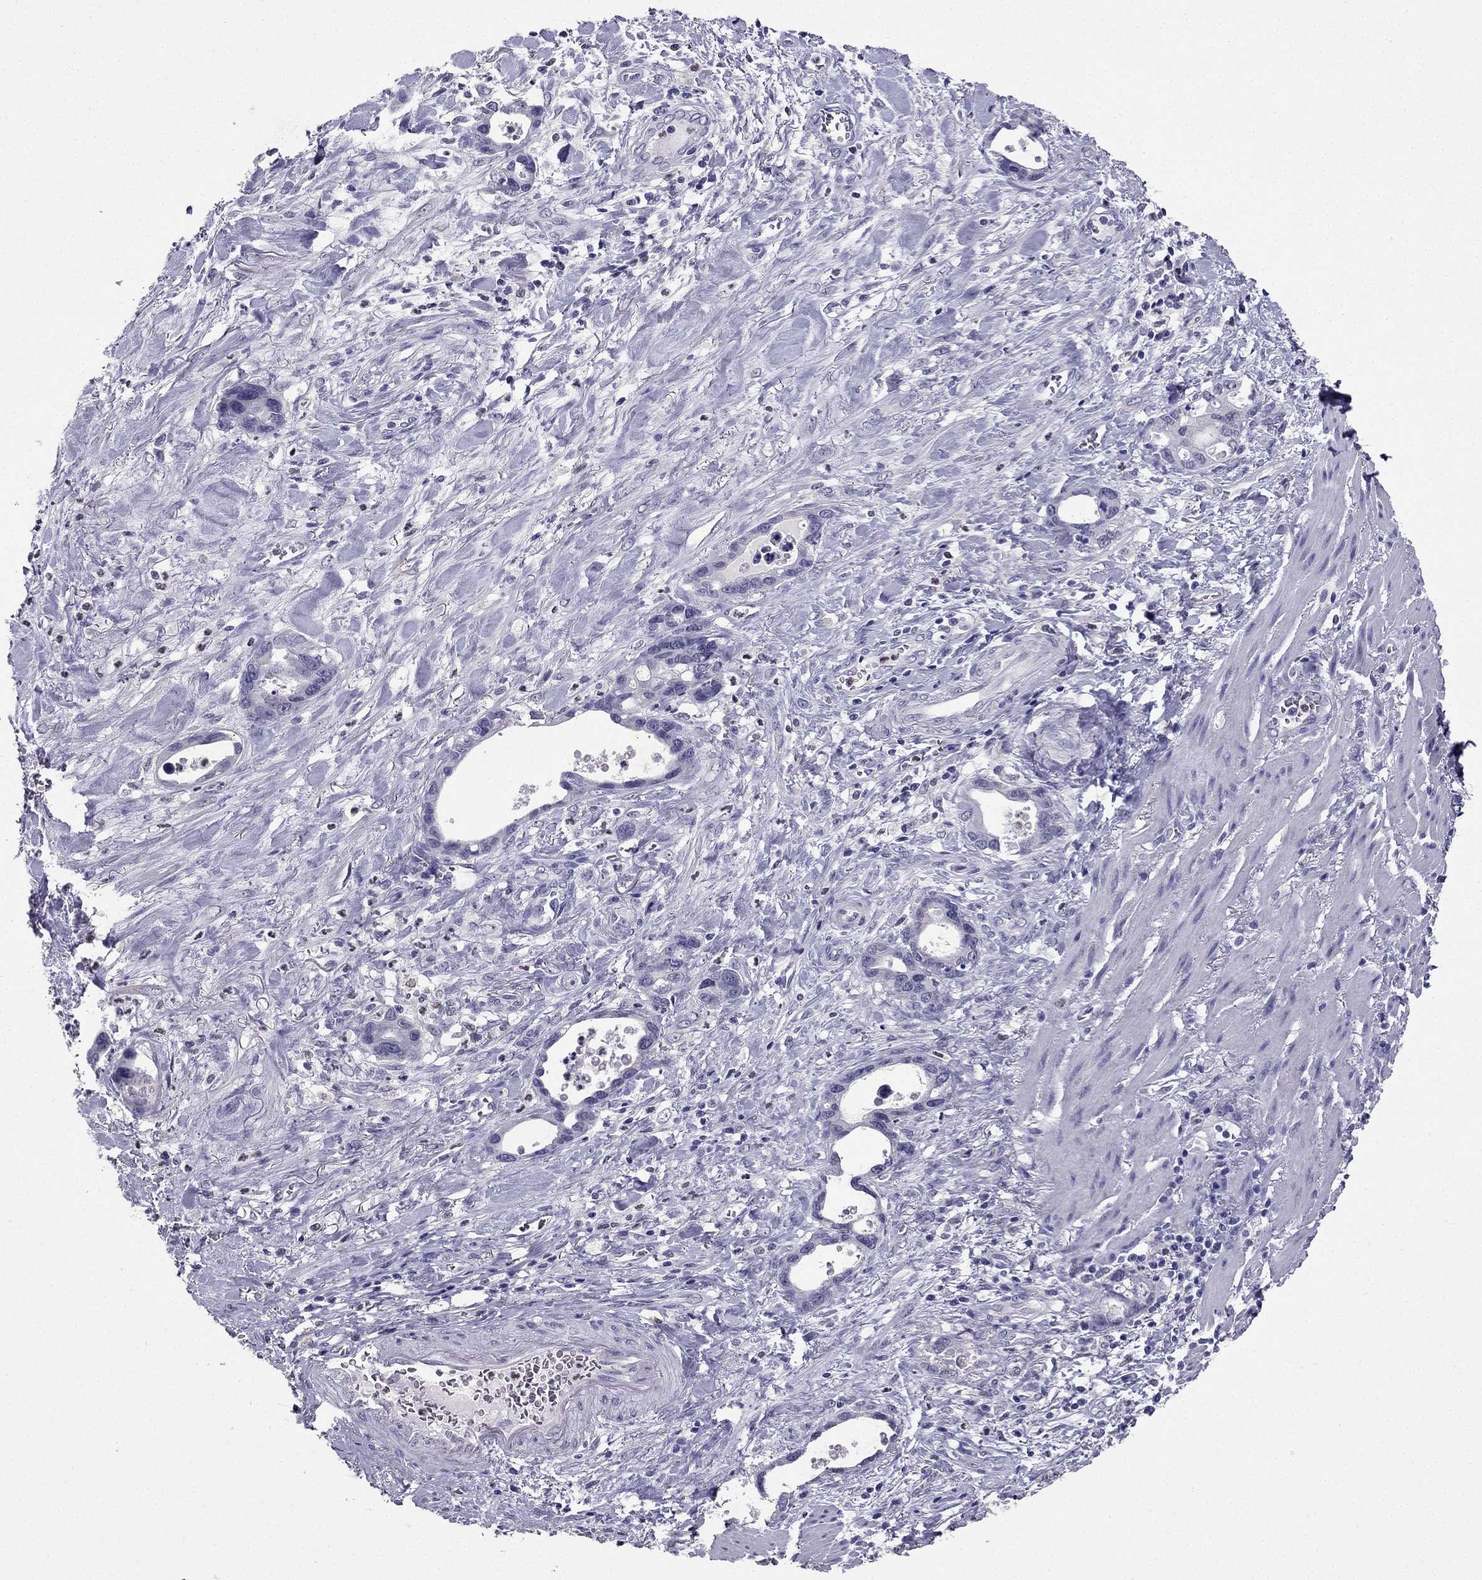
{"staining": {"intensity": "negative", "quantity": "none", "location": "none"}, "tissue": "stomach cancer", "cell_type": "Tumor cells", "image_type": "cancer", "snomed": [{"axis": "morphology", "description": "Normal tissue, NOS"}, {"axis": "morphology", "description": "Adenocarcinoma, NOS"}, {"axis": "topography", "description": "Esophagus"}, {"axis": "topography", "description": "Stomach, upper"}], "caption": "DAB (3,3'-diaminobenzidine) immunohistochemical staining of stomach cancer shows no significant positivity in tumor cells. (DAB (3,3'-diaminobenzidine) immunohistochemistry (IHC), high magnification).", "gene": "ARID3A", "patient": {"sex": "male", "age": 74}}